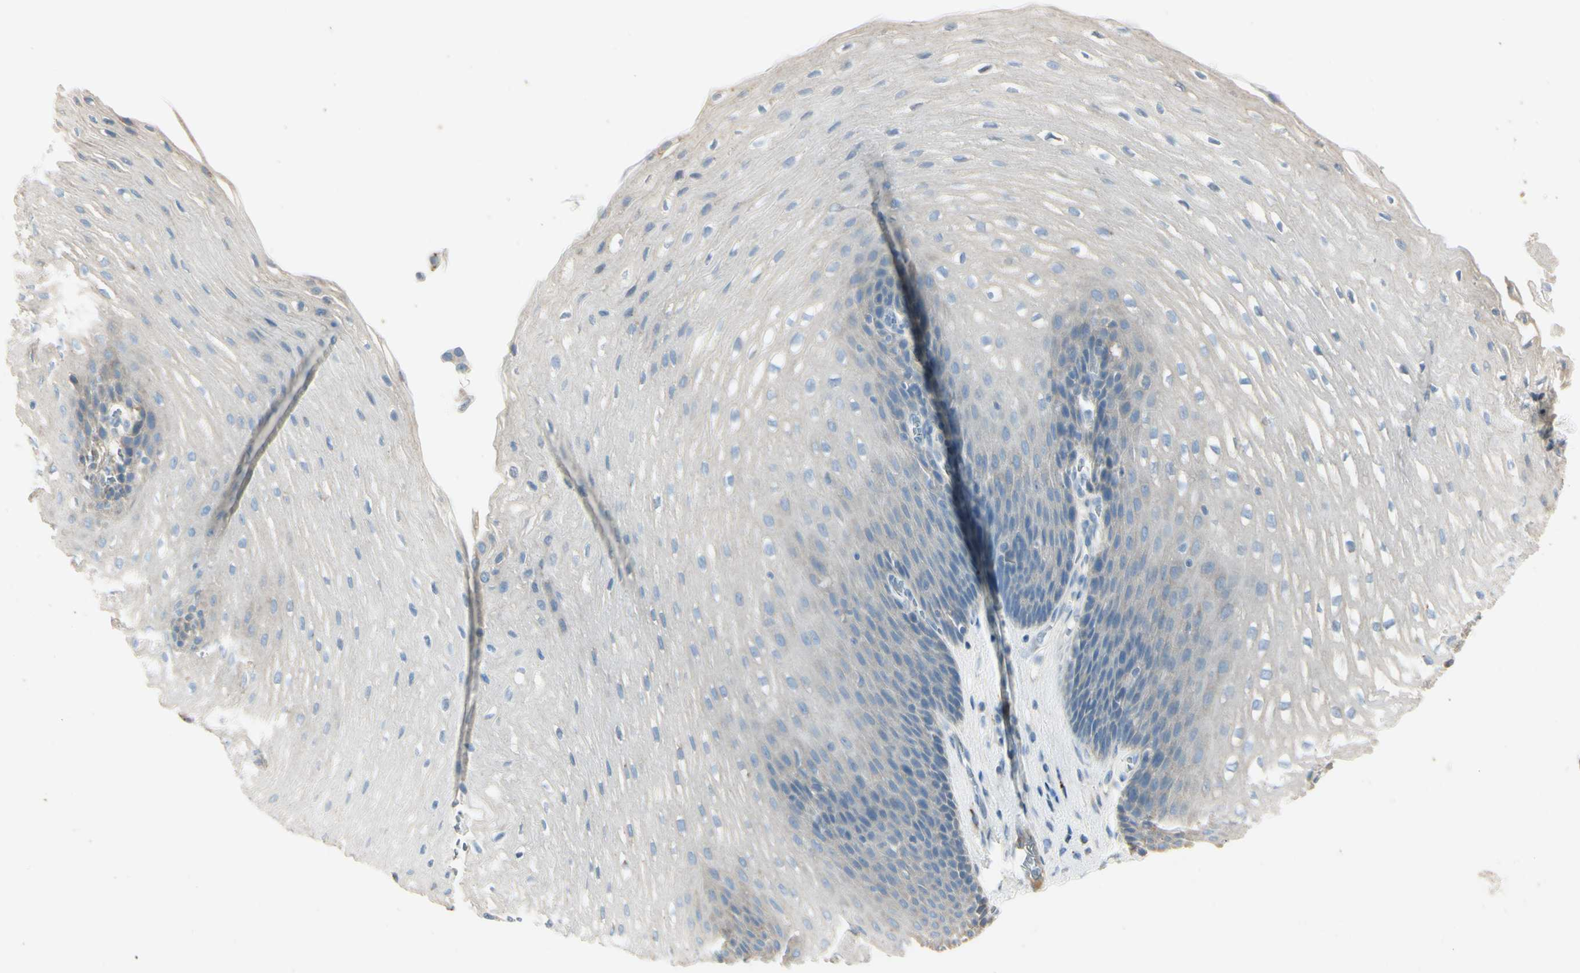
{"staining": {"intensity": "weak", "quantity": "<25%", "location": "cytoplasmic/membranous"}, "tissue": "esophagus", "cell_type": "Squamous epithelial cells", "image_type": "normal", "snomed": [{"axis": "morphology", "description": "Normal tissue, NOS"}, {"axis": "topography", "description": "Esophagus"}], "caption": "A micrograph of human esophagus is negative for staining in squamous epithelial cells. (Stains: DAB (3,3'-diaminobenzidine) immunohistochemistry (IHC) with hematoxylin counter stain, Microscopy: brightfield microscopy at high magnification).", "gene": "ANGPTL1", "patient": {"sex": "male", "age": 48}}